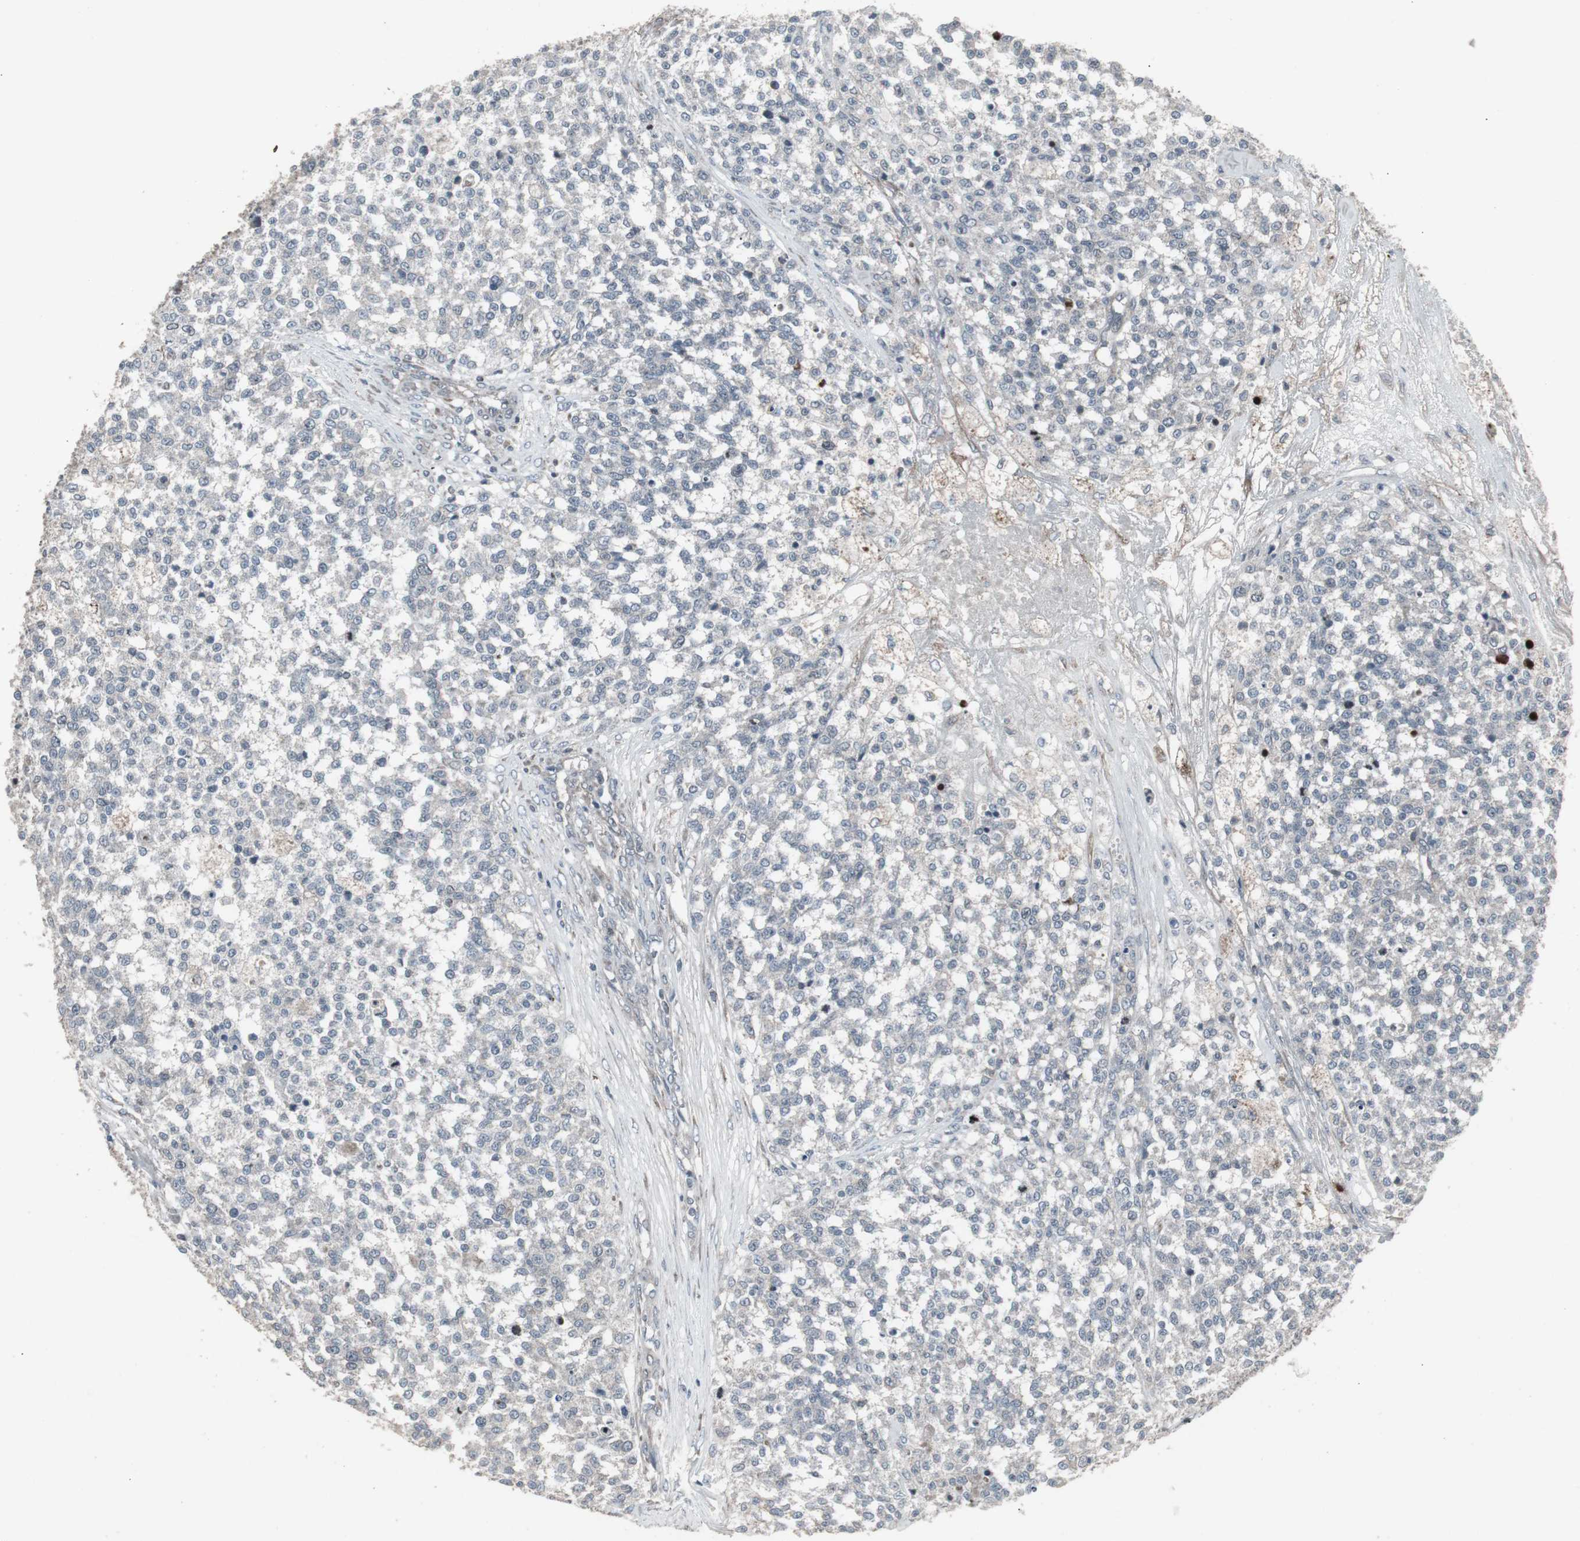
{"staining": {"intensity": "negative", "quantity": "none", "location": "none"}, "tissue": "testis cancer", "cell_type": "Tumor cells", "image_type": "cancer", "snomed": [{"axis": "morphology", "description": "Seminoma, NOS"}, {"axis": "topography", "description": "Testis"}], "caption": "DAB (3,3'-diaminobenzidine) immunohistochemical staining of human testis cancer shows no significant expression in tumor cells. (DAB (3,3'-diaminobenzidine) IHC with hematoxylin counter stain).", "gene": "SSTR2", "patient": {"sex": "male", "age": 59}}